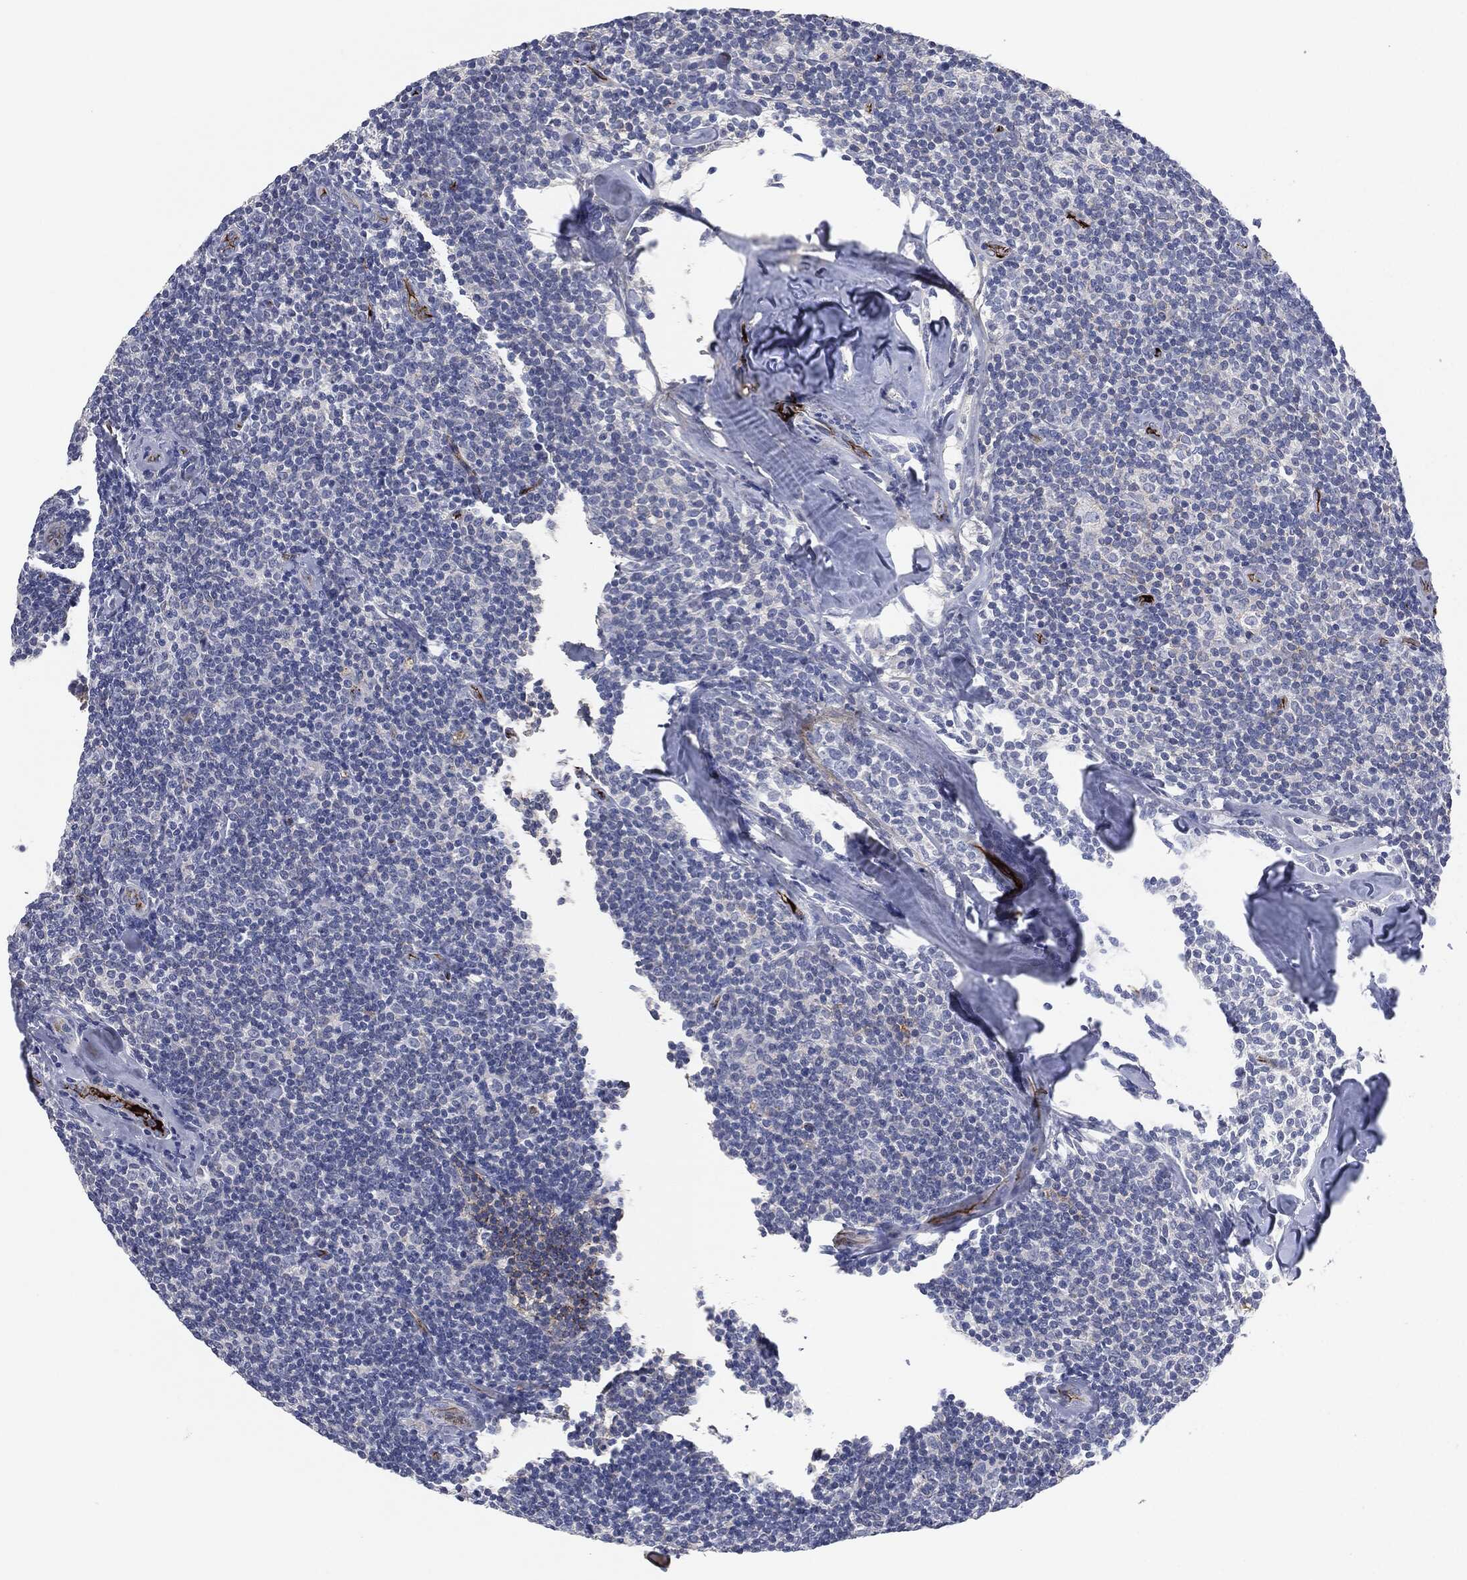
{"staining": {"intensity": "negative", "quantity": "none", "location": "none"}, "tissue": "lymphoma", "cell_type": "Tumor cells", "image_type": "cancer", "snomed": [{"axis": "morphology", "description": "Malignant lymphoma, non-Hodgkin's type, Low grade"}, {"axis": "topography", "description": "Lymph node"}], "caption": "DAB (3,3'-diaminobenzidine) immunohistochemical staining of malignant lymphoma, non-Hodgkin's type (low-grade) displays no significant staining in tumor cells.", "gene": "APOB", "patient": {"sex": "female", "age": 56}}